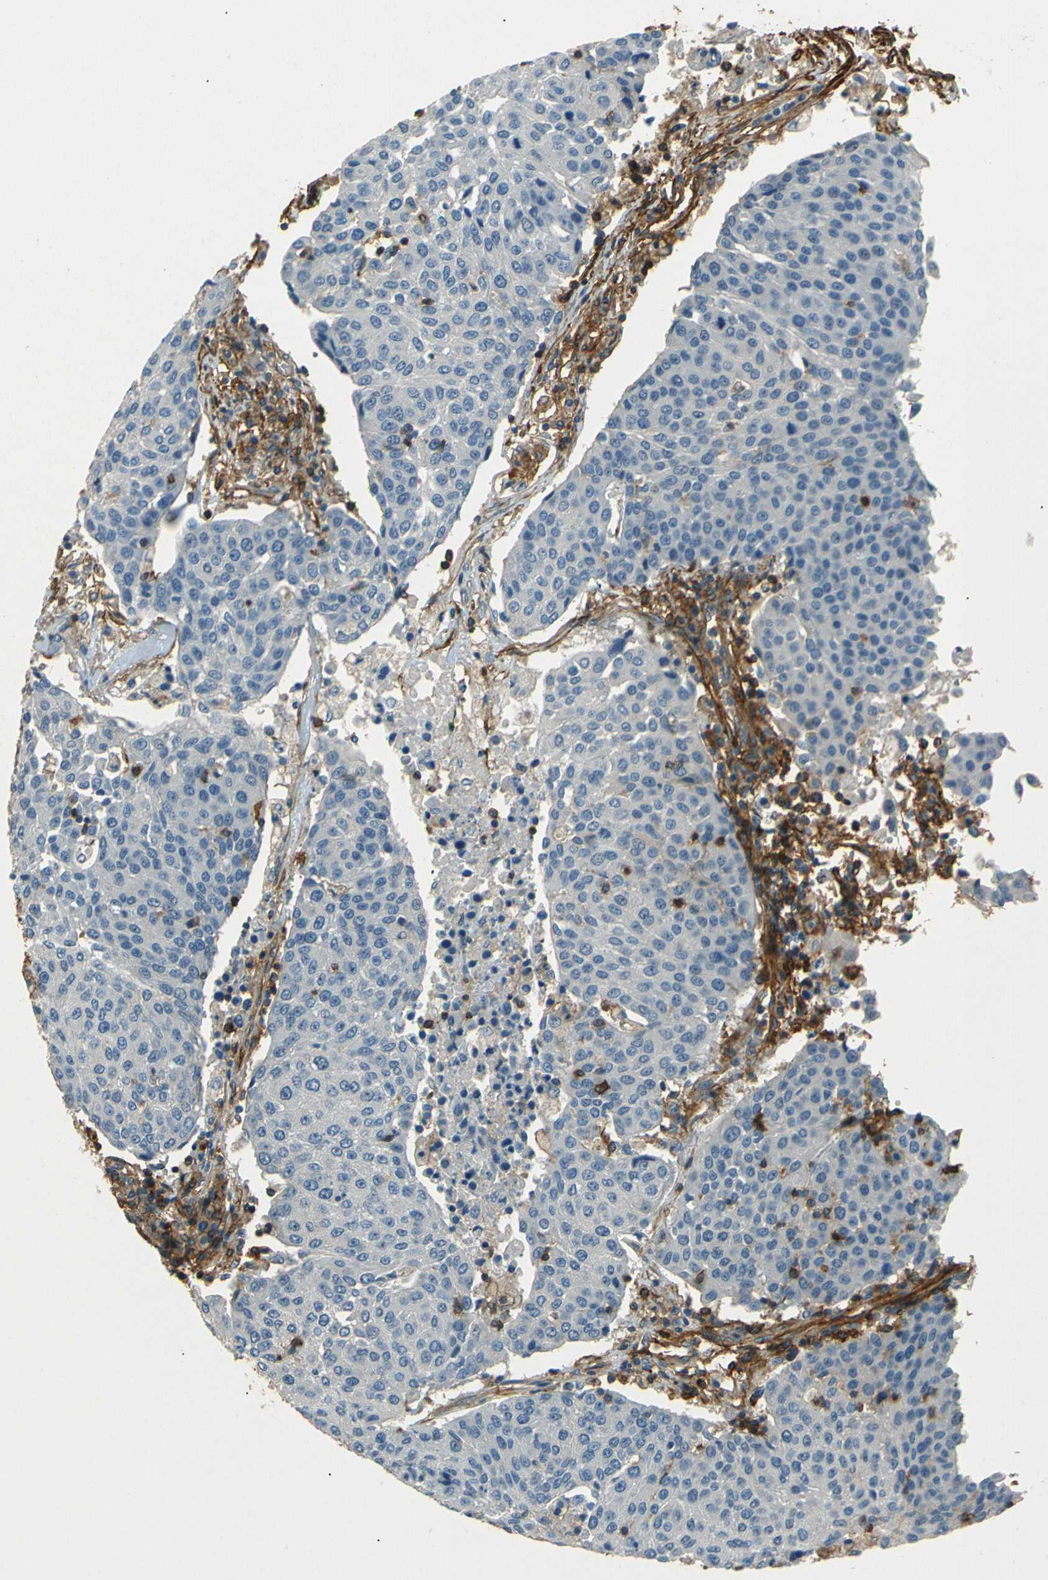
{"staining": {"intensity": "negative", "quantity": "none", "location": "none"}, "tissue": "urothelial cancer", "cell_type": "Tumor cells", "image_type": "cancer", "snomed": [{"axis": "morphology", "description": "Urothelial carcinoma, High grade"}, {"axis": "topography", "description": "Urinary bladder"}], "caption": "Immunohistochemistry image of neoplastic tissue: urothelial cancer stained with DAB demonstrates no significant protein expression in tumor cells. (Brightfield microscopy of DAB (3,3'-diaminobenzidine) immunohistochemistry at high magnification).", "gene": "ENTPD1", "patient": {"sex": "female", "age": 85}}